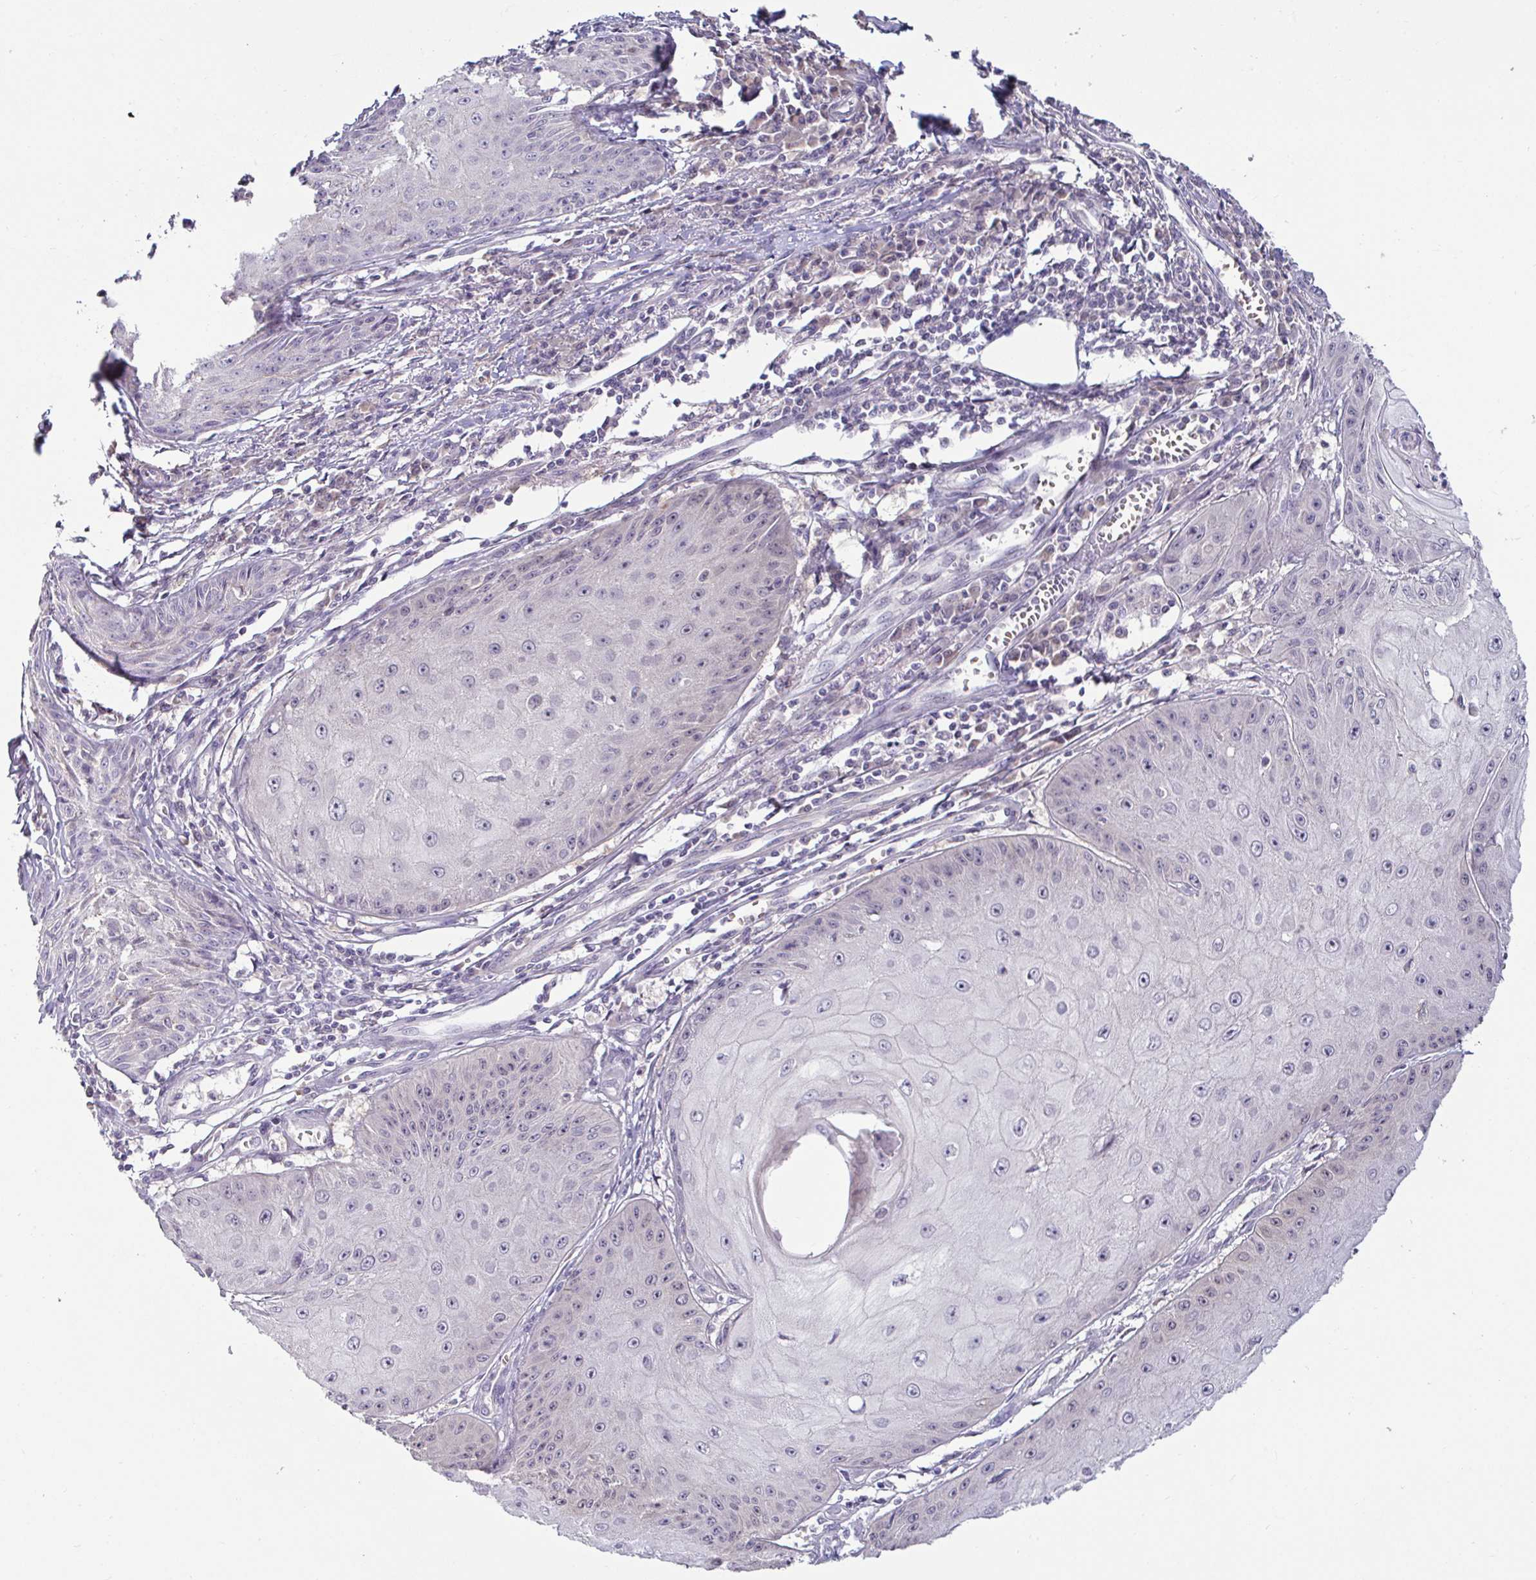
{"staining": {"intensity": "negative", "quantity": "none", "location": "none"}, "tissue": "skin cancer", "cell_type": "Tumor cells", "image_type": "cancer", "snomed": [{"axis": "morphology", "description": "Squamous cell carcinoma, NOS"}, {"axis": "topography", "description": "Skin"}], "caption": "This is a histopathology image of immunohistochemistry (IHC) staining of squamous cell carcinoma (skin), which shows no staining in tumor cells. (Immunohistochemistry, brightfield microscopy, high magnification).", "gene": "GSTM1", "patient": {"sex": "male", "age": 70}}